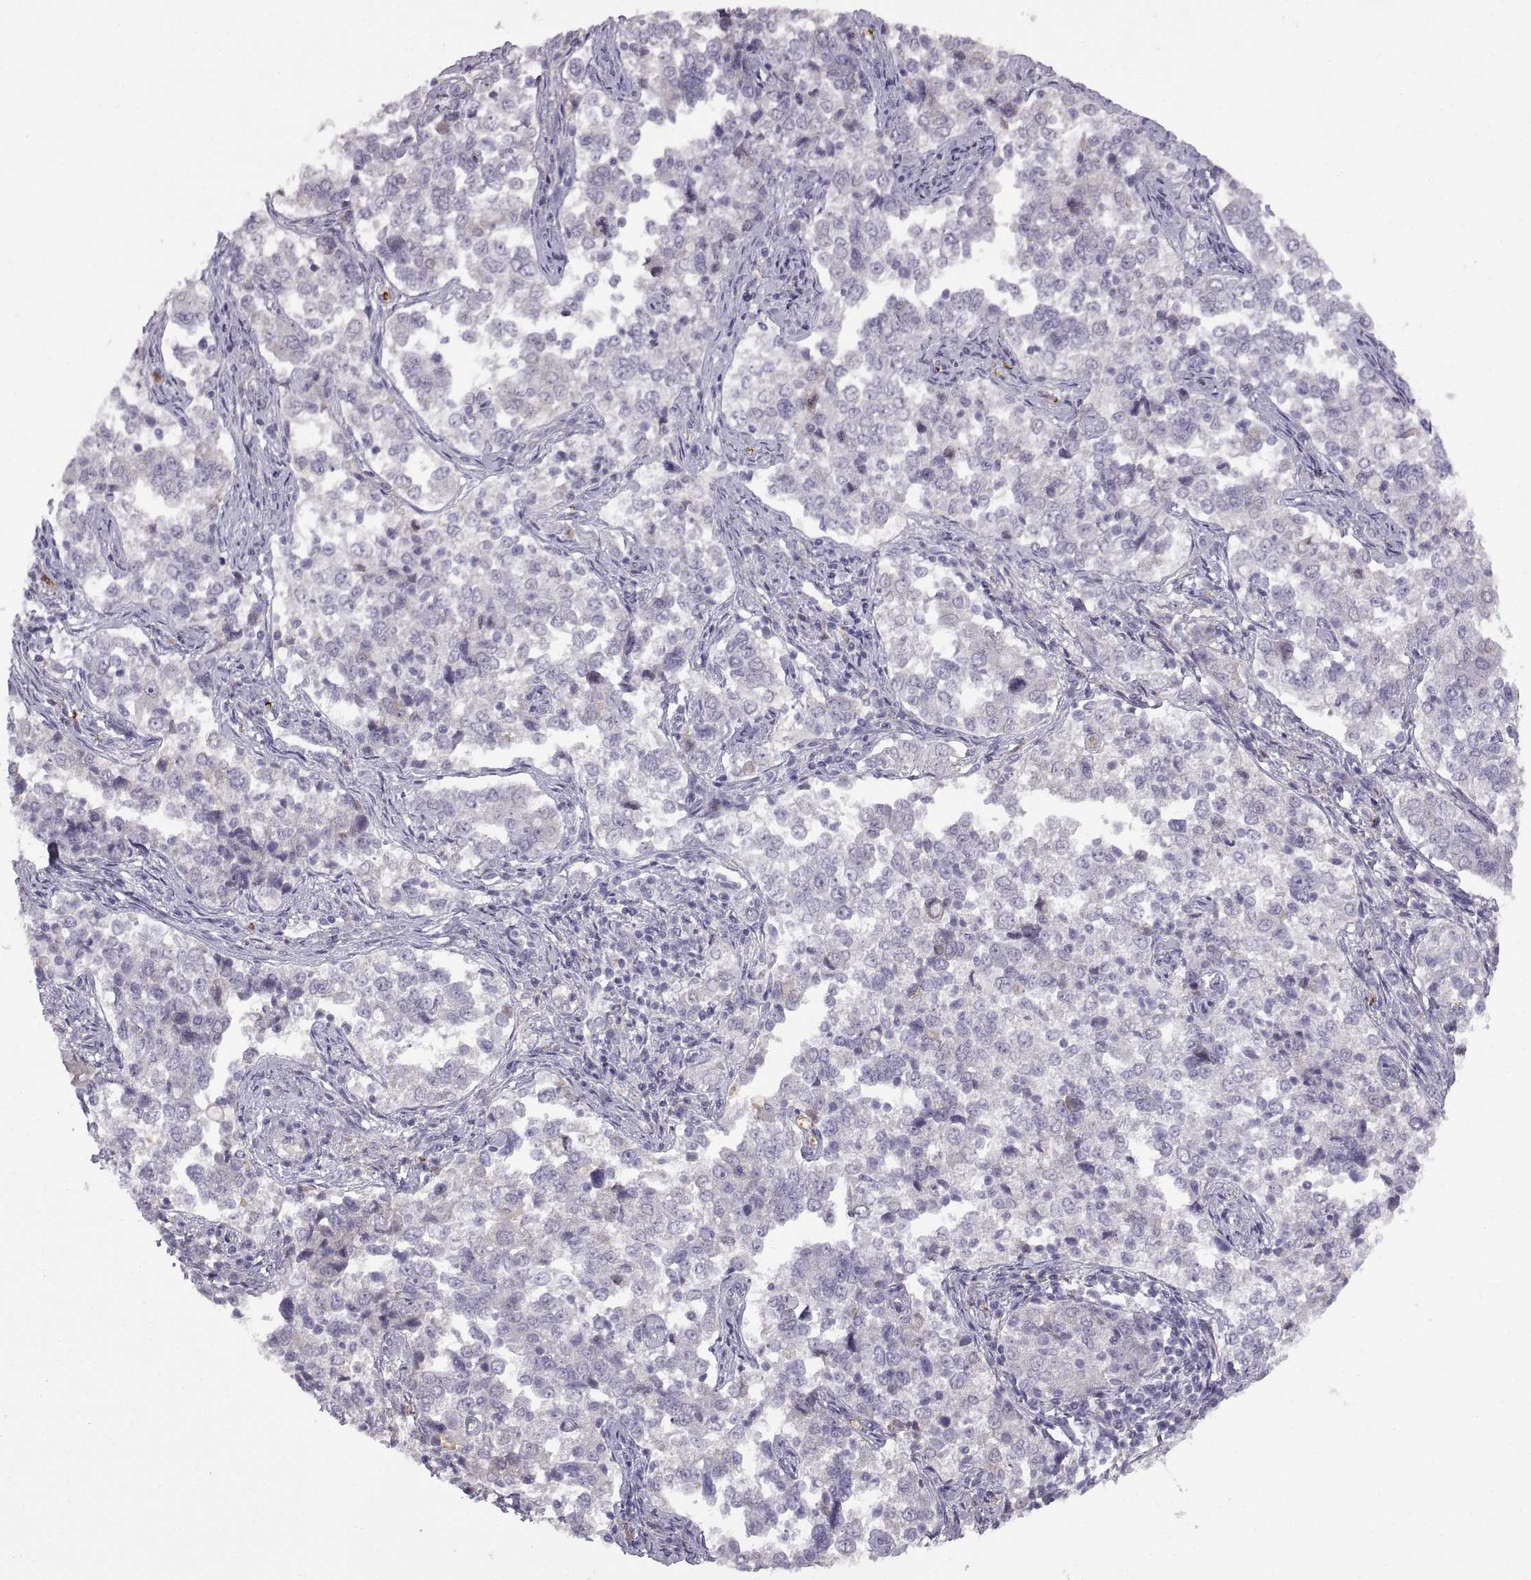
{"staining": {"intensity": "negative", "quantity": "none", "location": "none"}, "tissue": "endometrial cancer", "cell_type": "Tumor cells", "image_type": "cancer", "snomed": [{"axis": "morphology", "description": "Adenocarcinoma, NOS"}, {"axis": "topography", "description": "Endometrium"}], "caption": "This is an immunohistochemistry histopathology image of endometrial cancer (adenocarcinoma). There is no staining in tumor cells.", "gene": "MEIOC", "patient": {"sex": "female", "age": 43}}